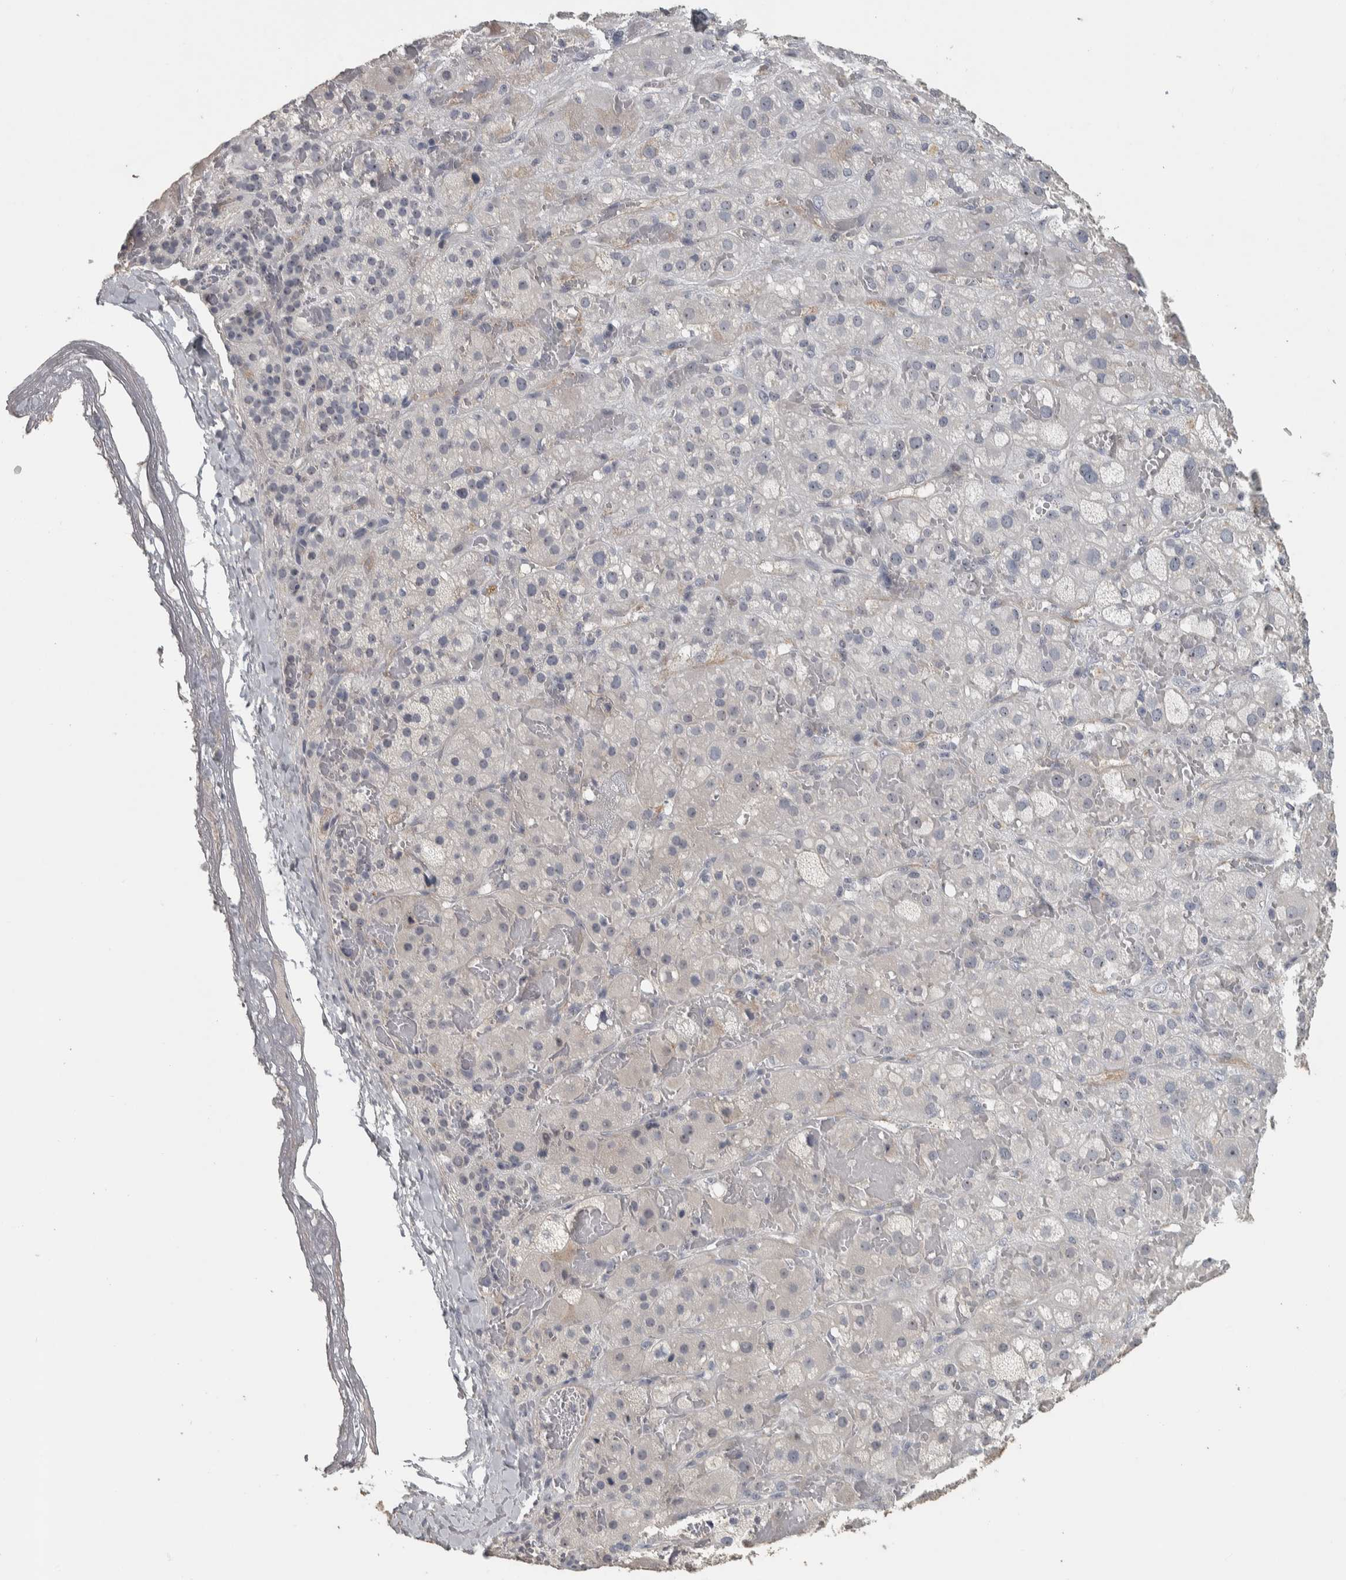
{"staining": {"intensity": "negative", "quantity": "none", "location": "none"}, "tissue": "adrenal gland", "cell_type": "Glandular cells", "image_type": "normal", "snomed": [{"axis": "morphology", "description": "Normal tissue, NOS"}, {"axis": "topography", "description": "Adrenal gland"}], "caption": "This histopathology image is of benign adrenal gland stained with IHC to label a protein in brown with the nuclei are counter-stained blue. There is no expression in glandular cells. (DAB immunohistochemistry visualized using brightfield microscopy, high magnification).", "gene": "DCAF10", "patient": {"sex": "female", "age": 47}}